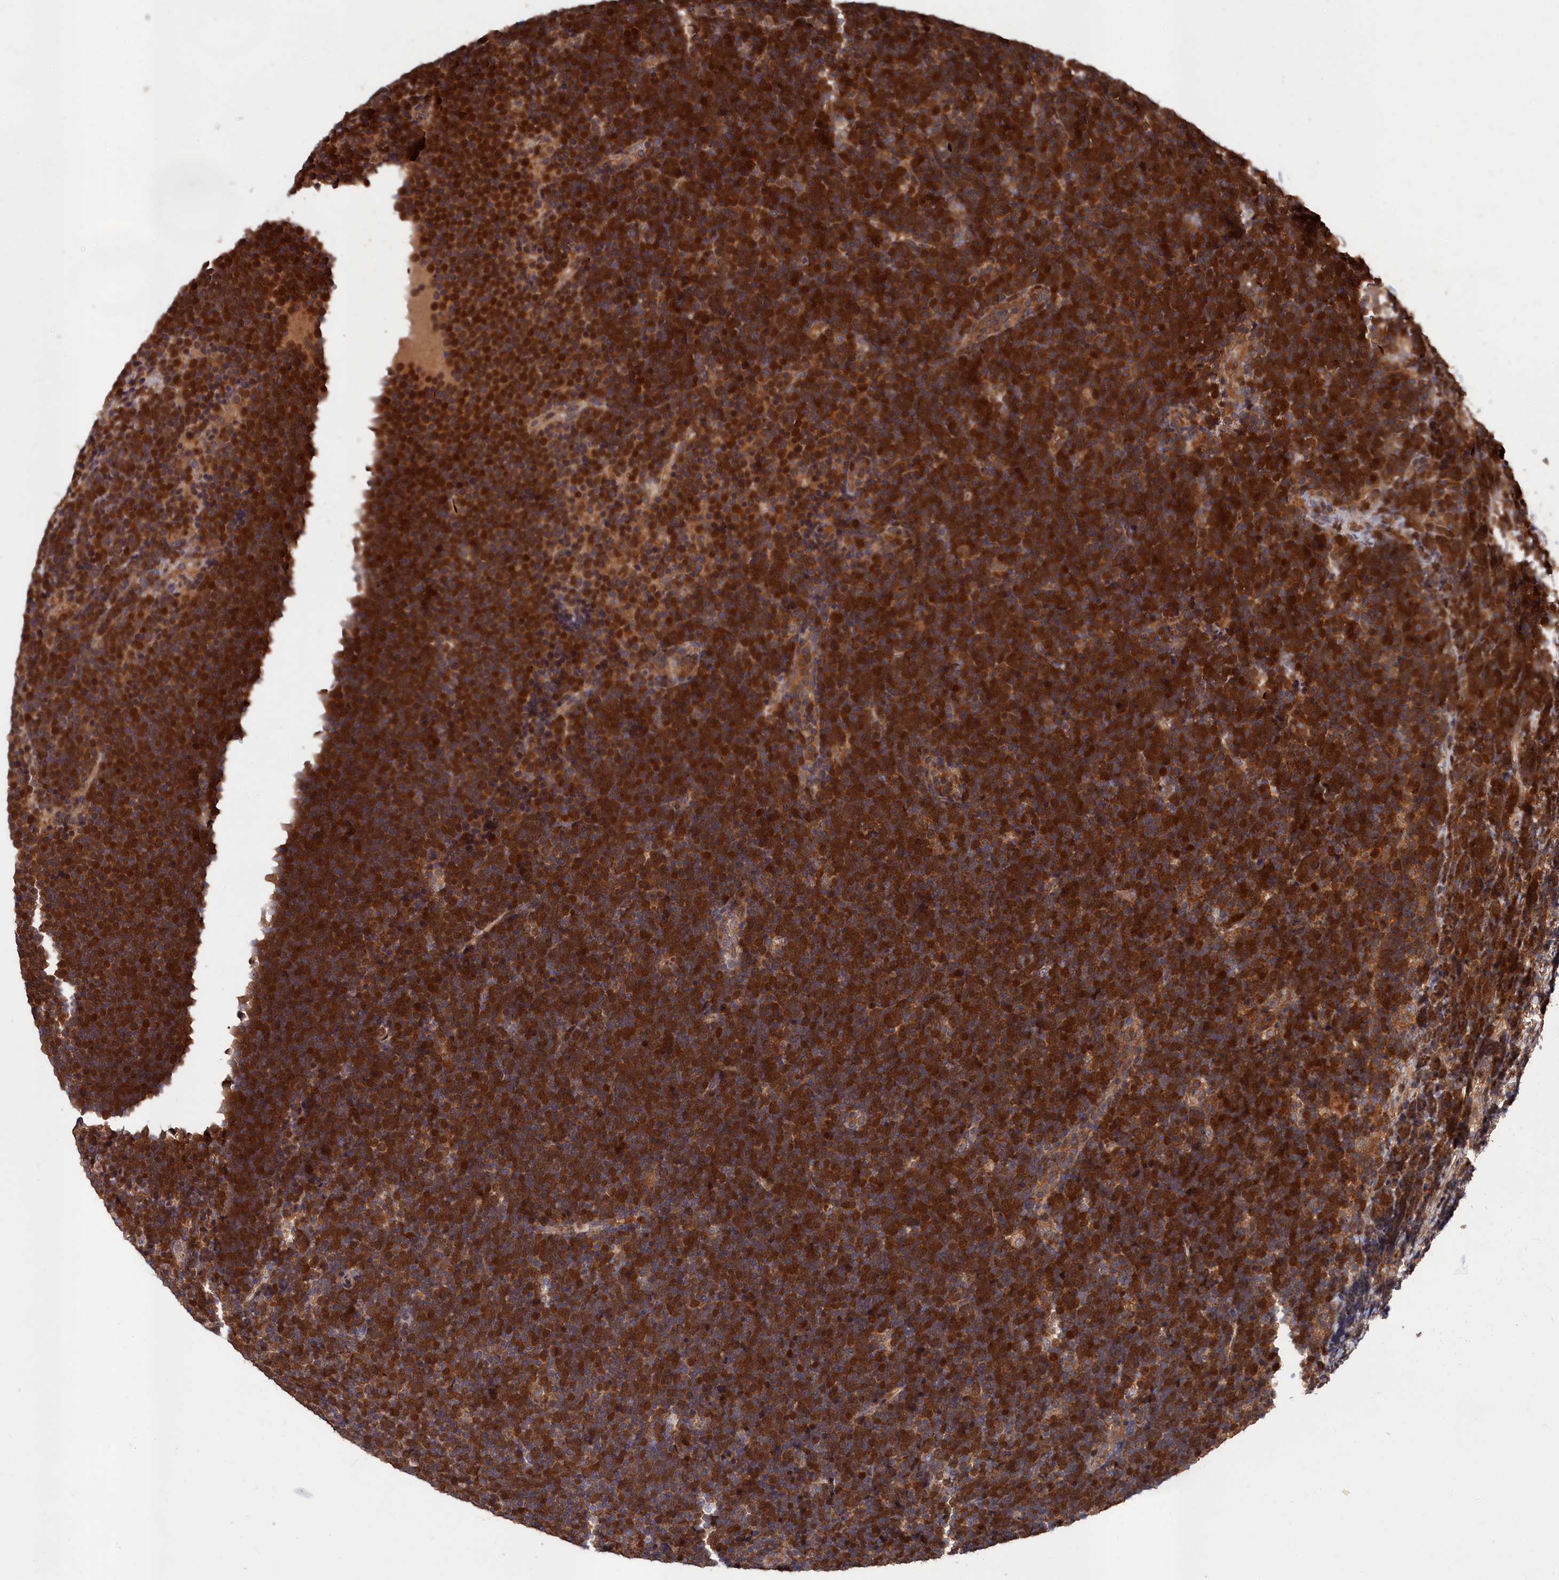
{"staining": {"intensity": "strong", "quantity": ">75%", "location": "cytoplasmic/membranous,nuclear"}, "tissue": "lymphoma", "cell_type": "Tumor cells", "image_type": "cancer", "snomed": [{"axis": "morphology", "description": "Malignant lymphoma, non-Hodgkin's type, High grade"}, {"axis": "topography", "description": "Lymph node"}], "caption": "Lymphoma tissue exhibits strong cytoplasmic/membranous and nuclear positivity in approximately >75% of tumor cells, visualized by immunohistochemistry. (DAB (3,3'-diaminobenzidine) IHC with brightfield microscopy, high magnification).", "gene": "RMI2", "patient": {"sex": "male", "age": 13}}